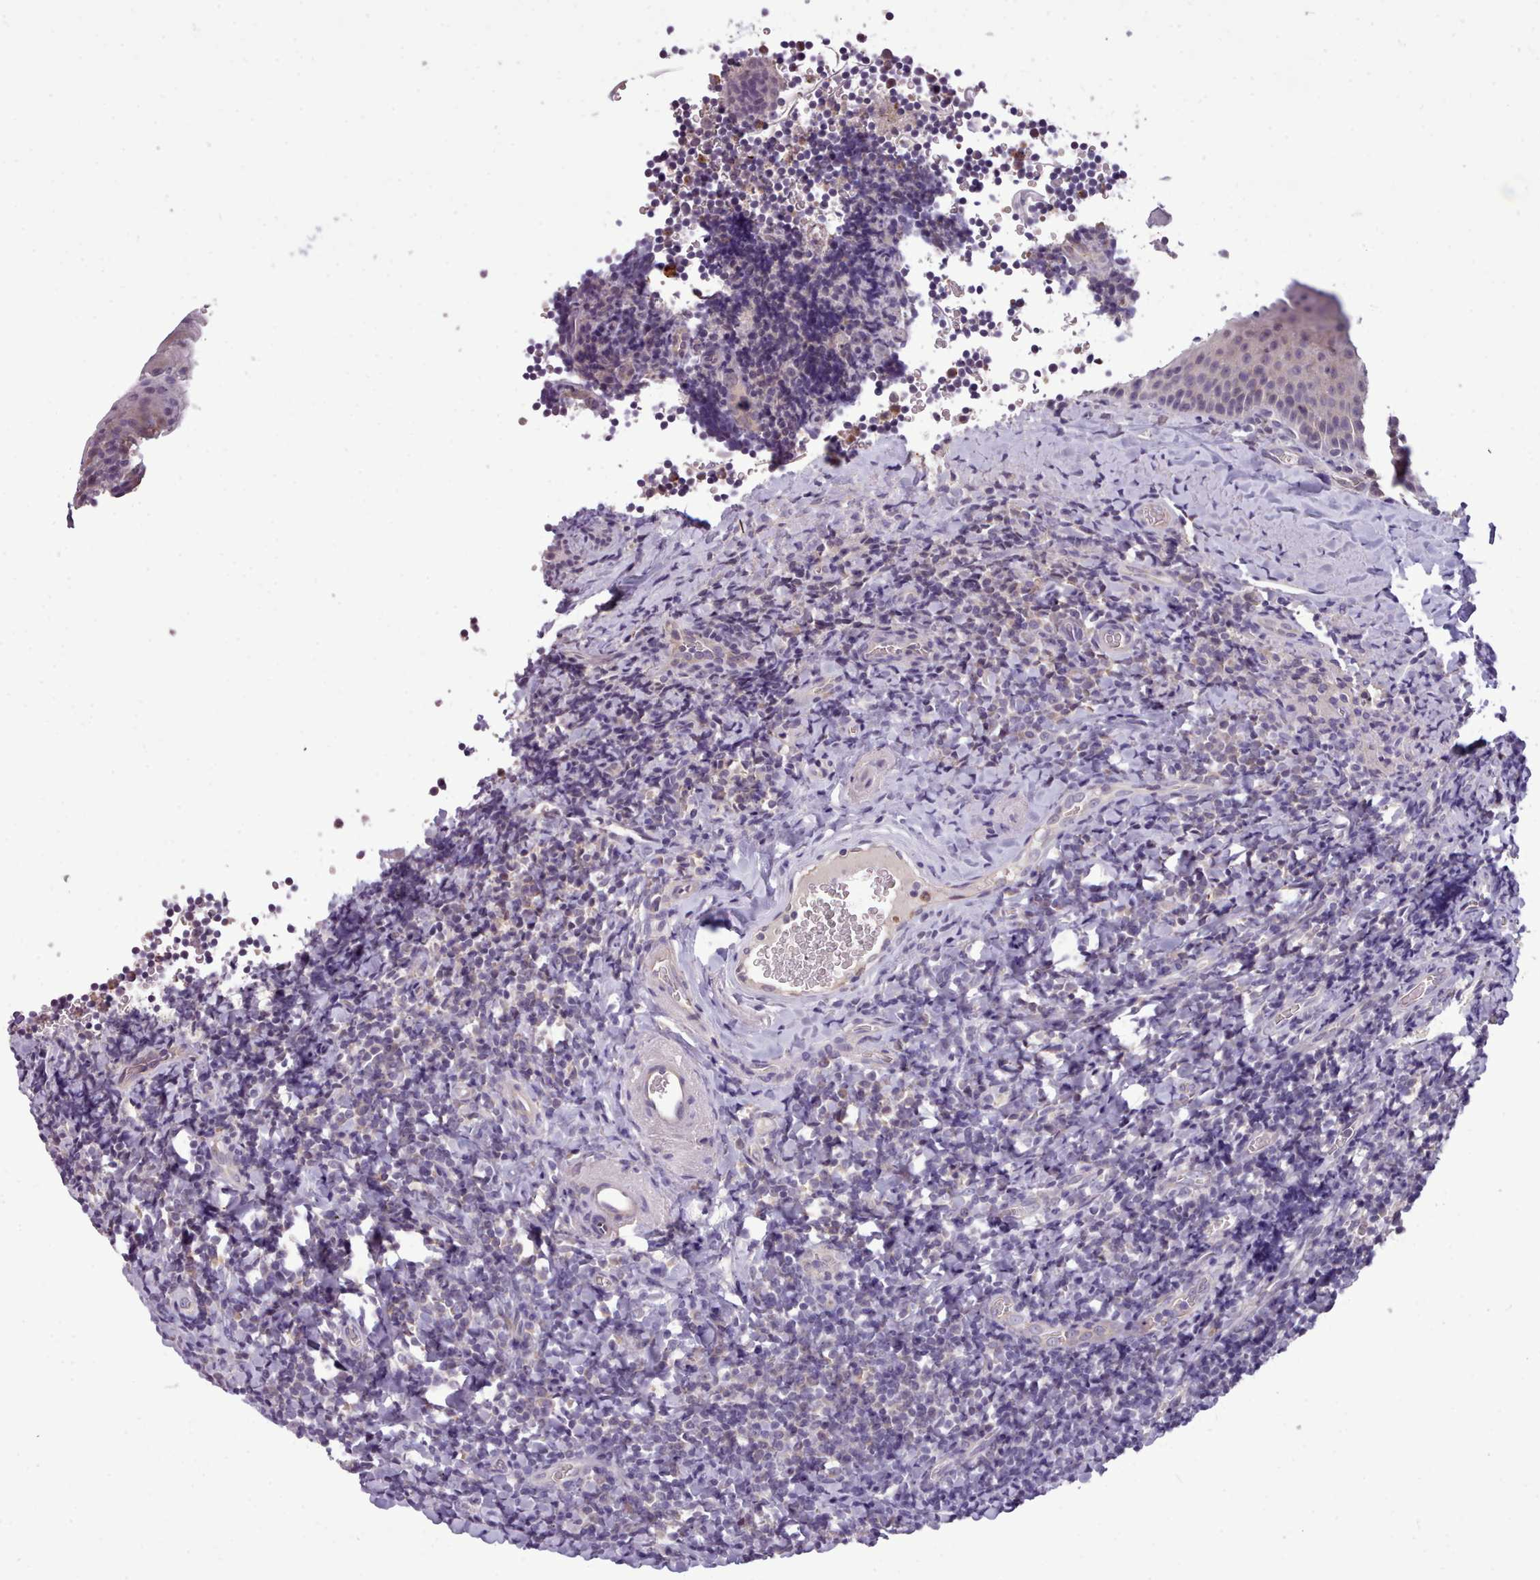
{"staining": {"intensity": "negative", "quantity": "none", "location": "none"}, "tissue": "tonsil", "cell_type": "Germinal center cells", "image_type": "normal", "snomed": [{"axis": "morphology", "description": "Normal tissue, NOS"}, {"axis": "topography", "description": "Tonsil"}], "caption": "IHC photomicrograph of unremarkable tonsil: human tonsil stained with DAB (3,3'-diaminobenzidine) demonstrates no significant protein positivity in germinal center cells. (DAB (3,3'-diaminobenzidine) immunohistochemistry (IHC) with hematoxylin counter stain).", "gene": "KCTD16", "patient": {"sex": "male", "age": 27}}